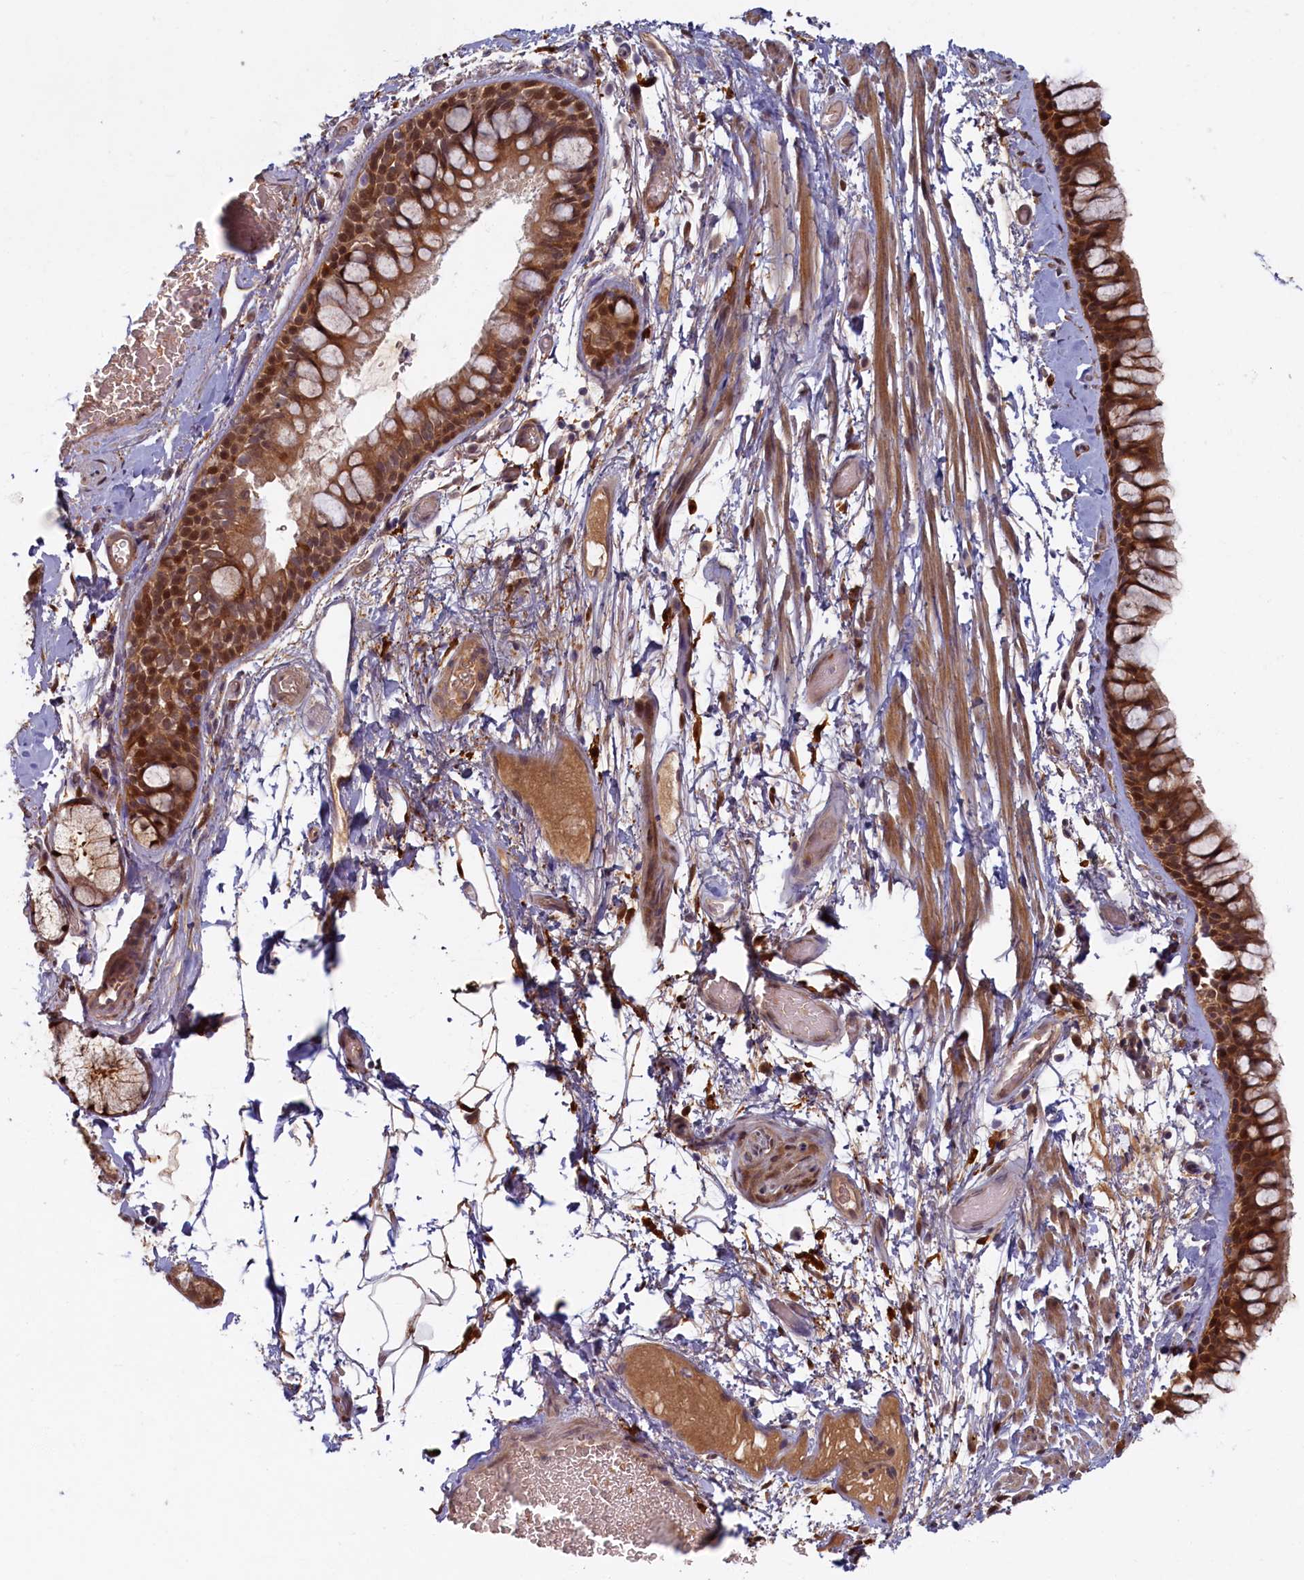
{"staining": {"intensity": "moderate", "quantity": ">75%", "location": "cytoplasmic/membranous,nuclear"}, "tissue": "bronchus", "cell_type": "Respiratory epithelial cells", "image_type": "normal", "snomed": [{"axis": "morphology", "description": "Normal tissue, NOS"}, {"axis": "topography", "description": "Bronchus"}], "caption": "This histopathology image shows immunohistochemistry staining of benign human bronchus, with medium moderate cytoplasmic/membranous,nuclear staining in approximately >75% of respiratory epithelial cells.", "gene": "BLVRB", "patient": {"sex": "male", "age": 65}}